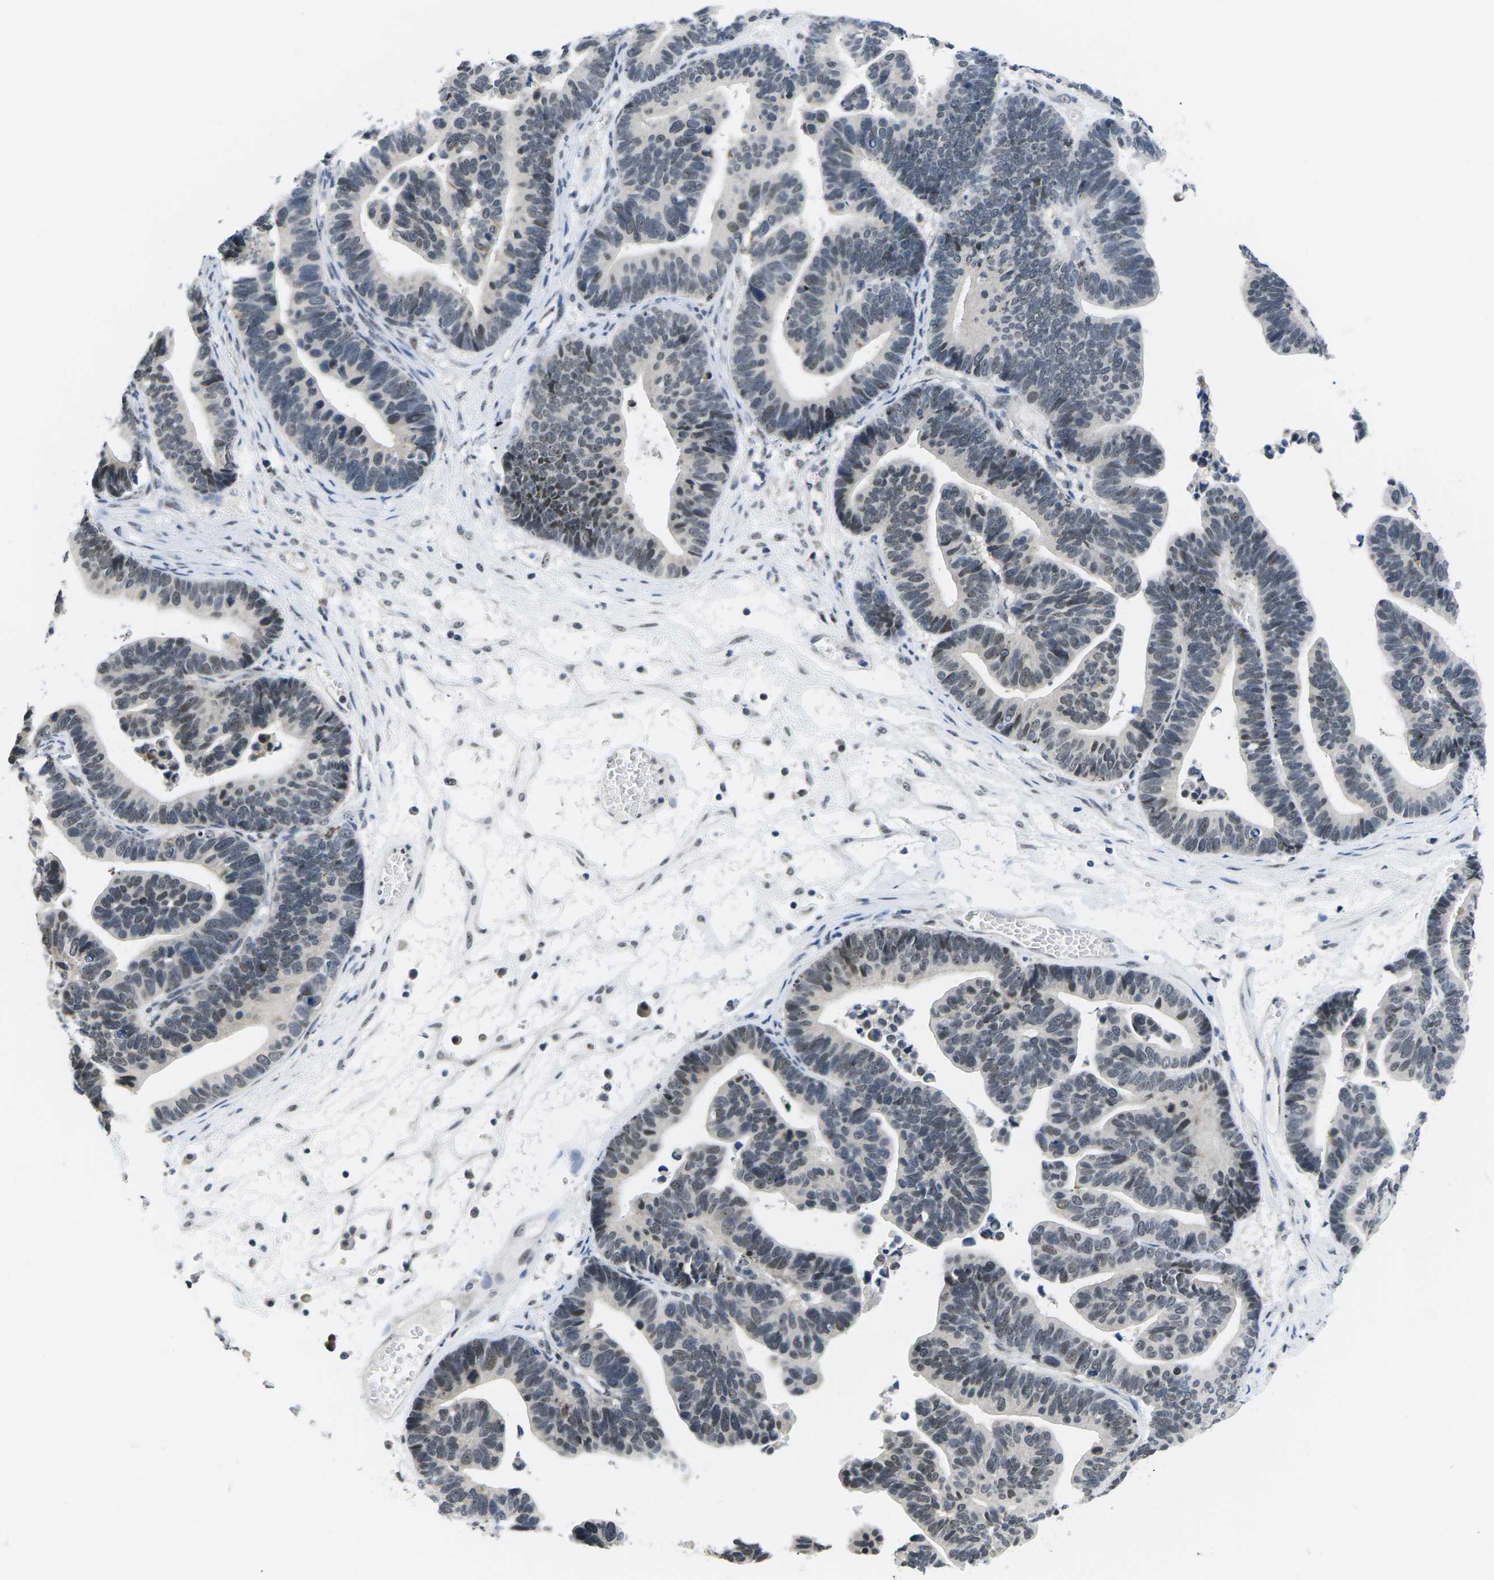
{"staining": {"intensity": "moderate", "quantity": "25%-75%", "location": "nuclear"}, "tissue": "ovarian cancer", "cell_type": "Tumor cells", "image_type": "cancer", "snomed": [{"axis": "morphology", "description": "Cystadenocarcinoma, serous, NOS"}, {"axis": "topography", "description": "Ovary"}], "caption": "Brown immunohistochemical staining in ovarian cancer (serous cystadenocarcinoma) exhibits moderate nuclear positivity in about 25%-75% of tumor cells. (Brightfield microscopy of DAB IHC at high magnification).", "gene": "NSRP1", "patient": {"sex": "female", "age": 56}}